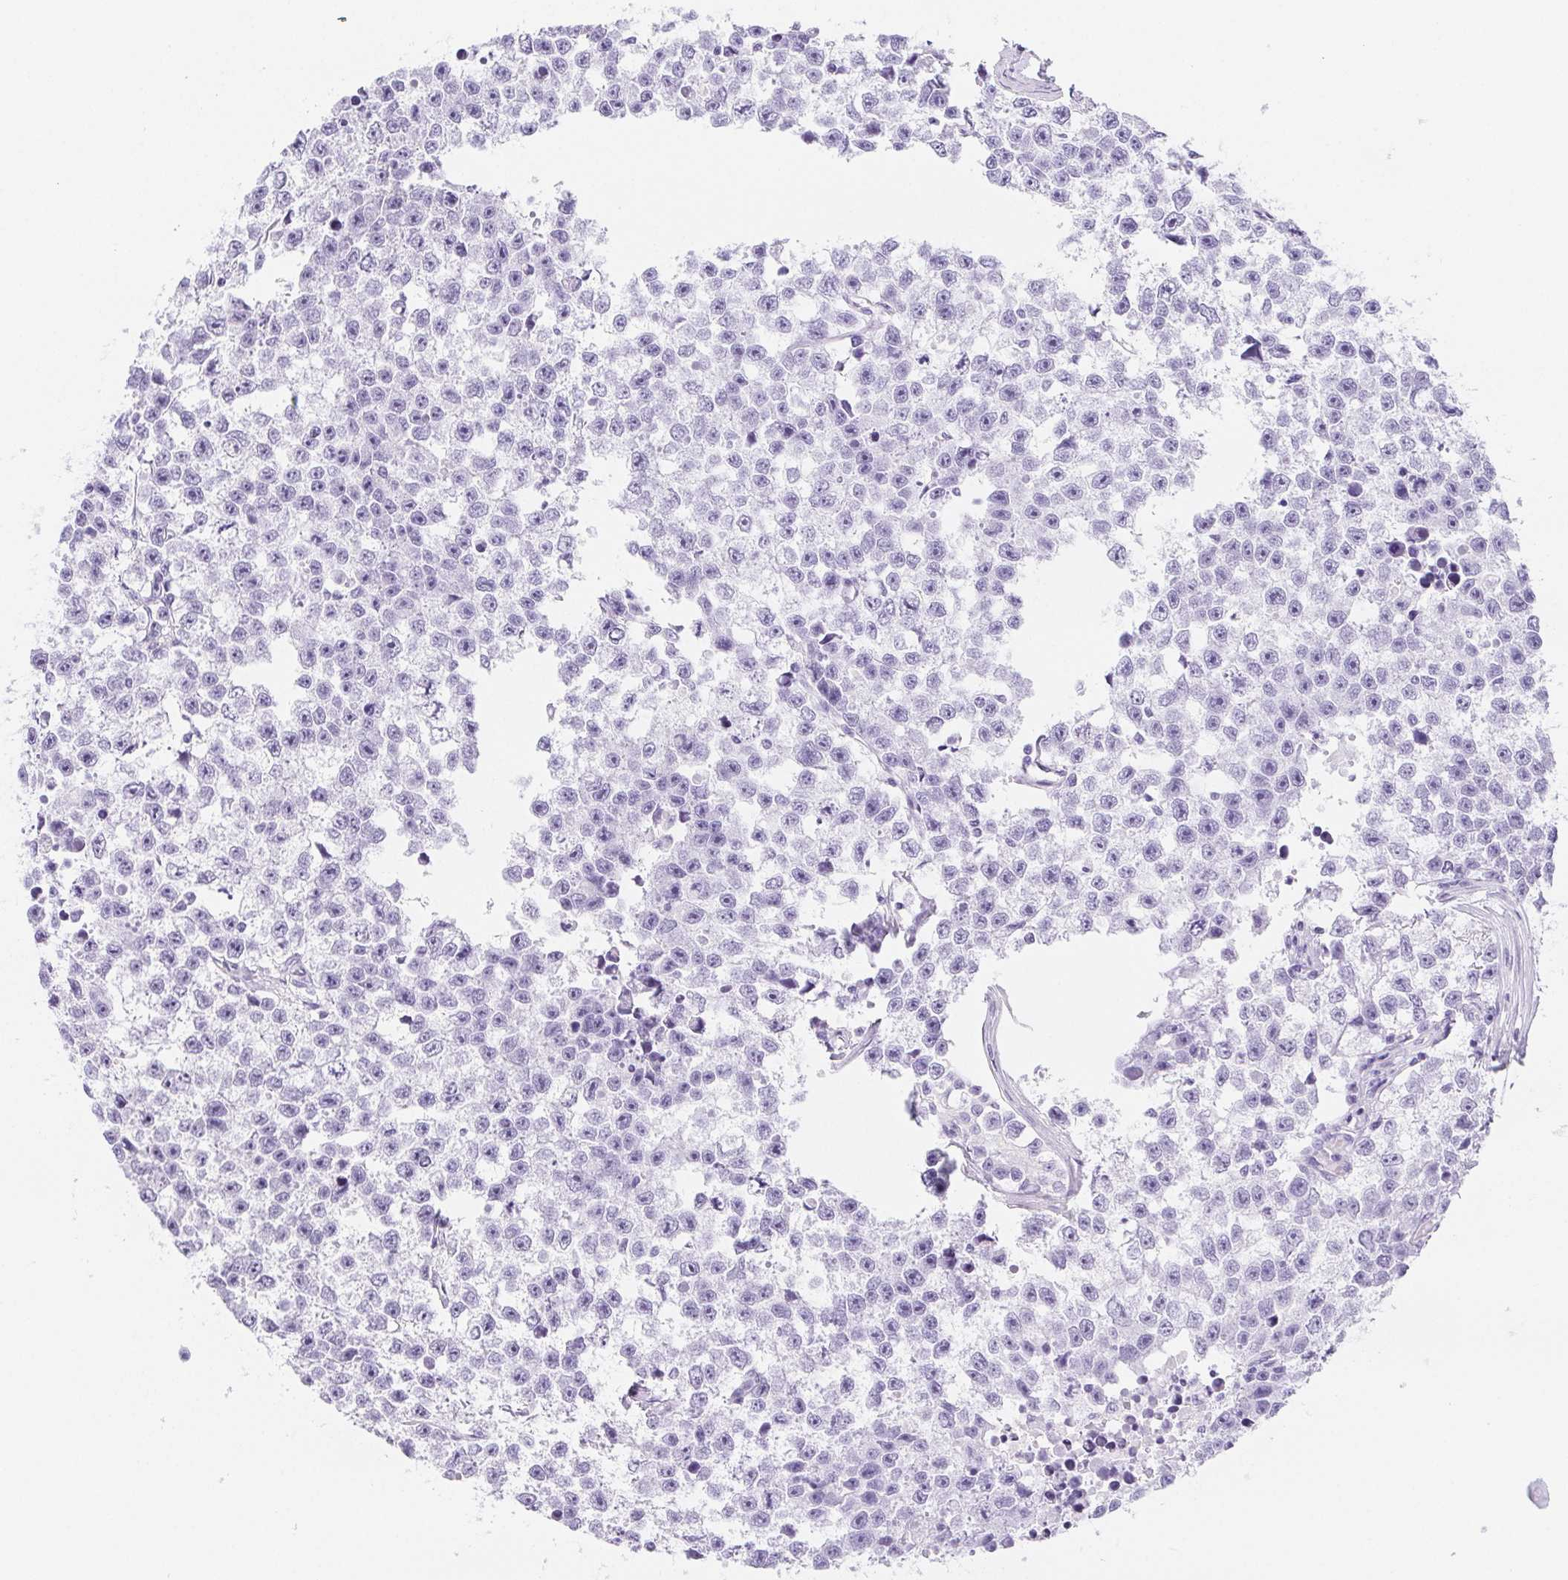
{"staining": {"intensity": "negative", "quantity": "none", "location": "none"}, "tissue": "testis cancer", "cell_type": "Tumor cells", "image_type": "cancer", "snomed": [{"axis": "morphology", "description": "Seminoma, NOS"}, {"axis": "topography", "description": "Testis"}], "caption": "Seminoma (testis) was stained to show a protein in brown. There is no significant positivity in tumor cells.", "gene": "CYP21A2", "patient": {"sex": "male", "age": 26}}